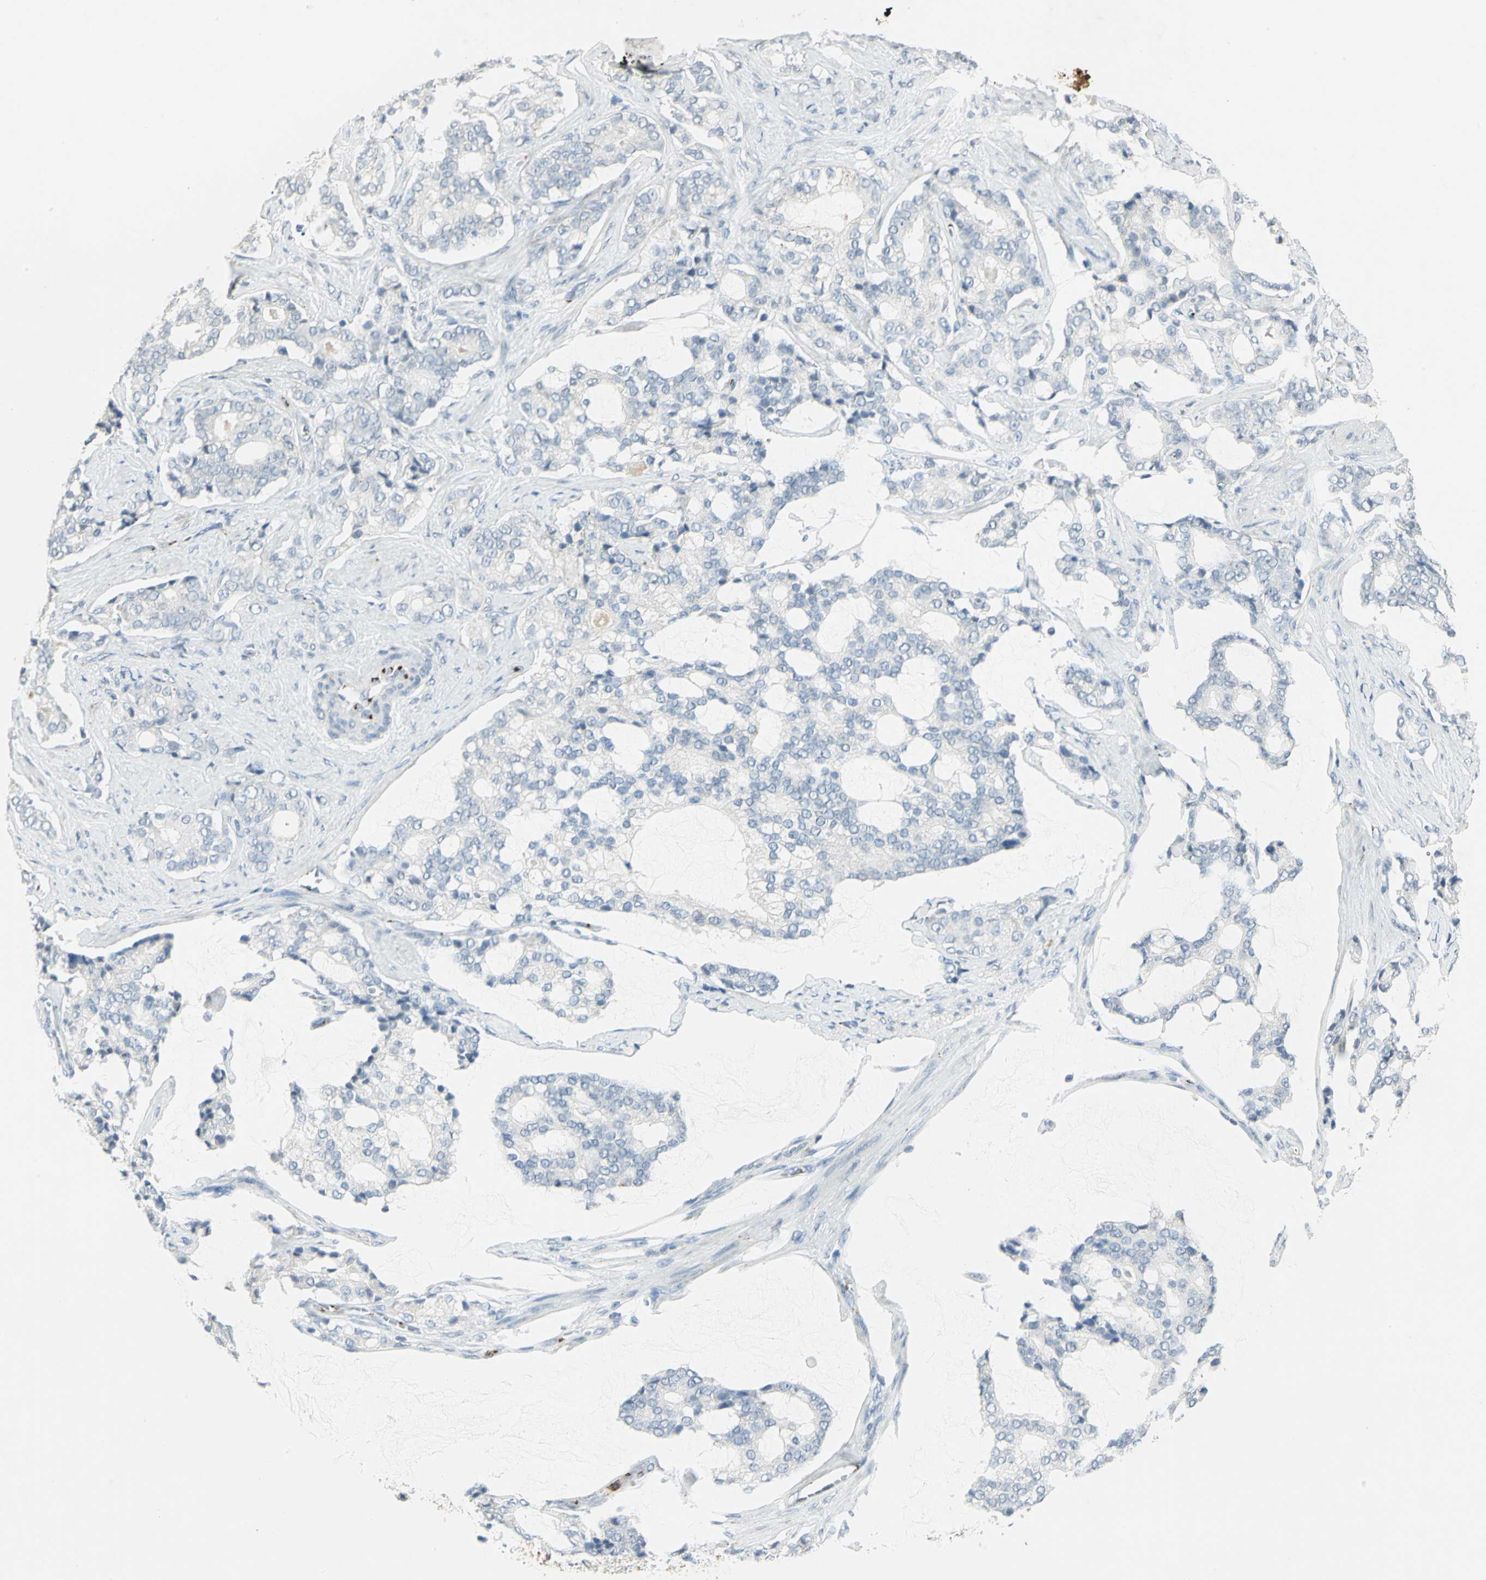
{"staining": {"intensity": "strong", "quantity": "<25%", "location": "cytoplasmic/membranous"}, "tissue": "prostate cancer", "cell_type": "Tumor cells", "image_type": "cancer", "snomed": [{"axis": "morphology", "description": "Adenocarcinoma, Low grade"}, {"axis": "topography", "description": "Prostate"}], "caption": "DAB immunohistochemical staining of prostate cancer (low-grade adenocarcinoma) displays strong cytoplasmic/membranous protein expression in approximately <25% of tumor cells.", "gene": "CAMK2B", "patient": {"sex": "male", "age": 58}}